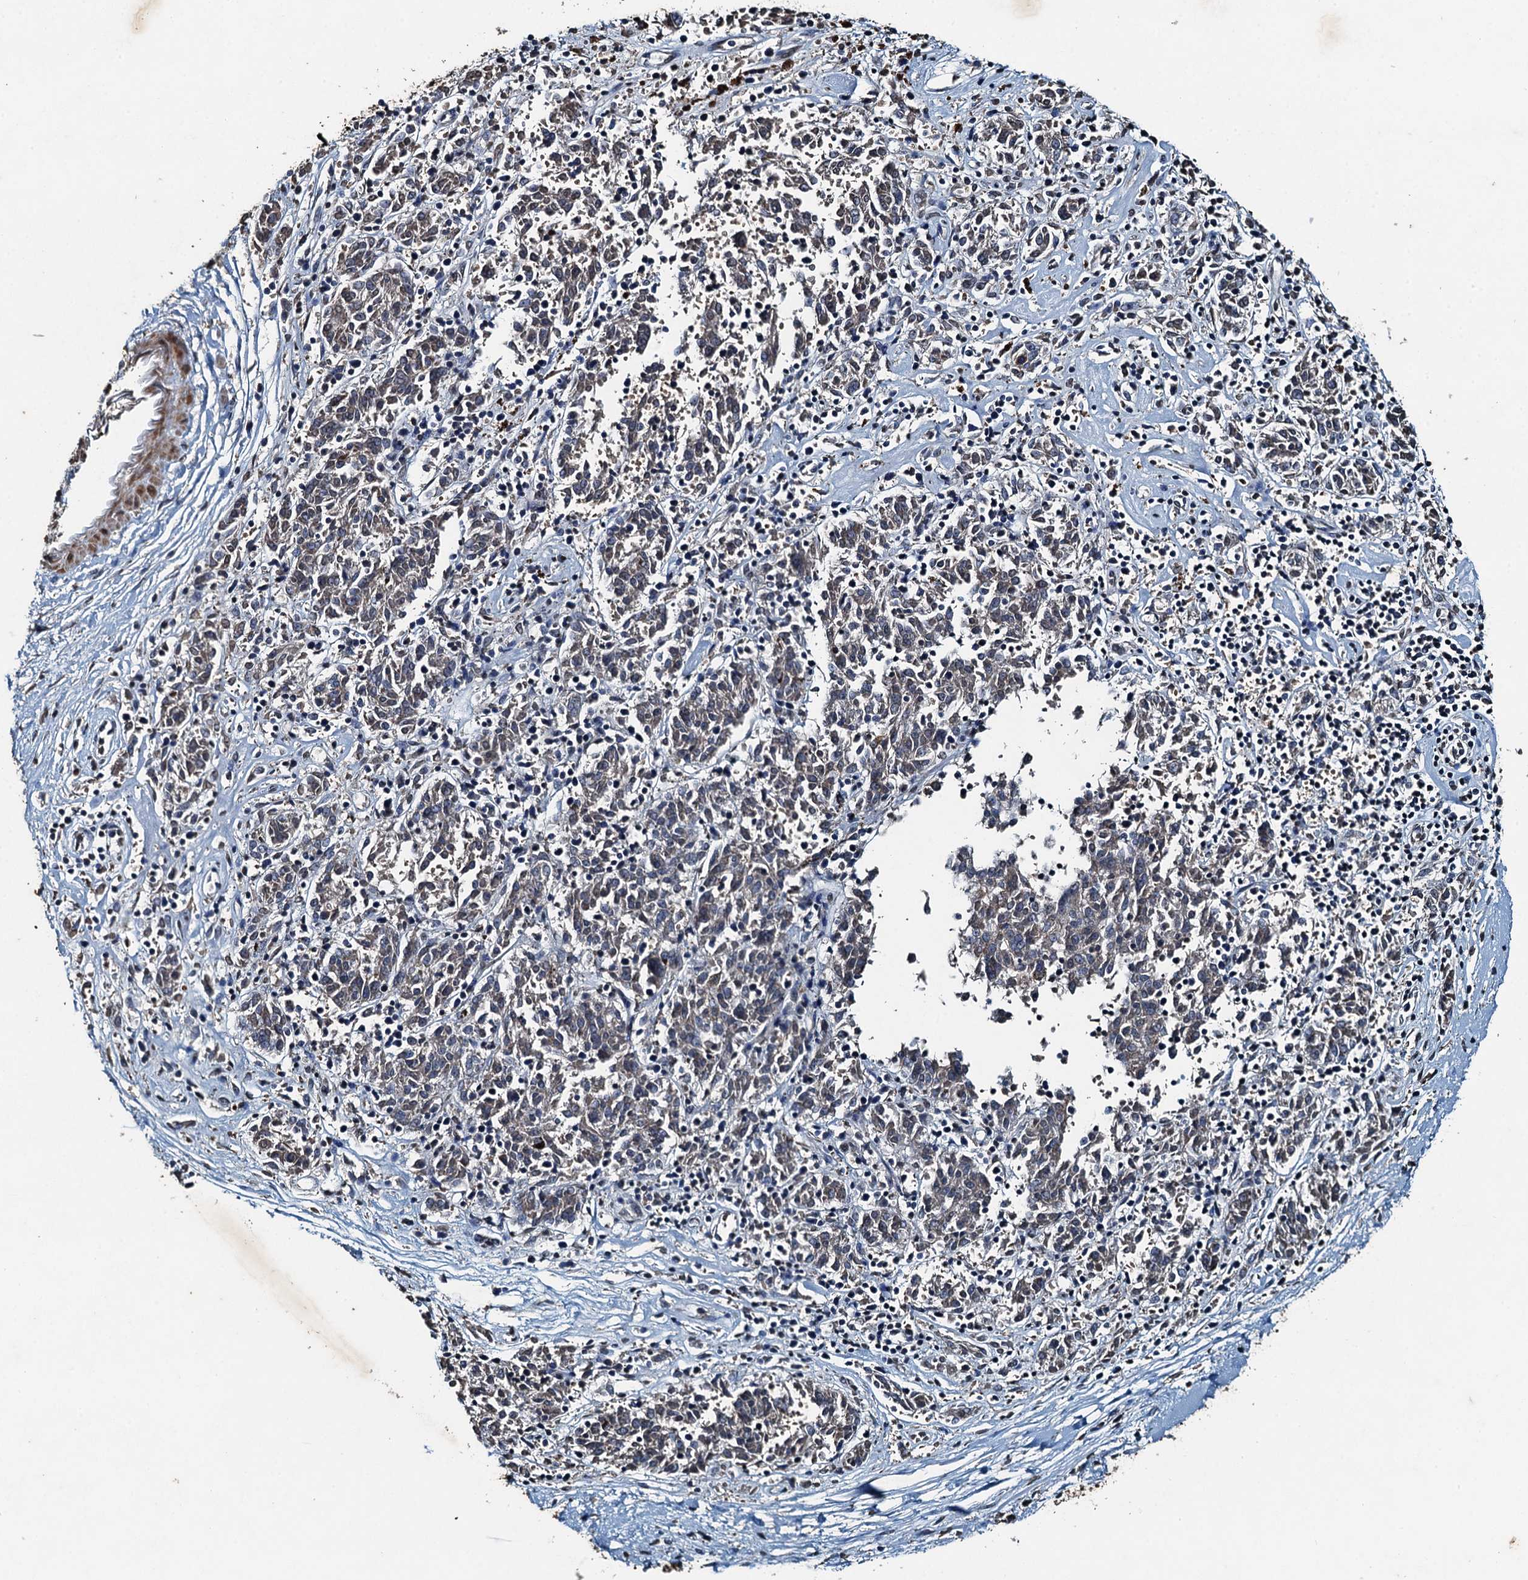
{"staining": {"intensity": "weak", "quantity": "25%-75%", "location": "cytoplasmic/membranous"}, "tissue": "melanoma", "cell_type": "Tumor cells", "image_type": "cancer", "snomed": [{"axis": "morphology", "description": "Malignant melanoma, NOS"}, {"axis": "topography", "description": "Skin"}], "caption": "Malignant melanoma tissue displays weak cytoplasmic/membranous positivity in about 25%-75% of tumor cells", "gene": "TCTN1", "patient": {"sex": "female", "age": 72}}